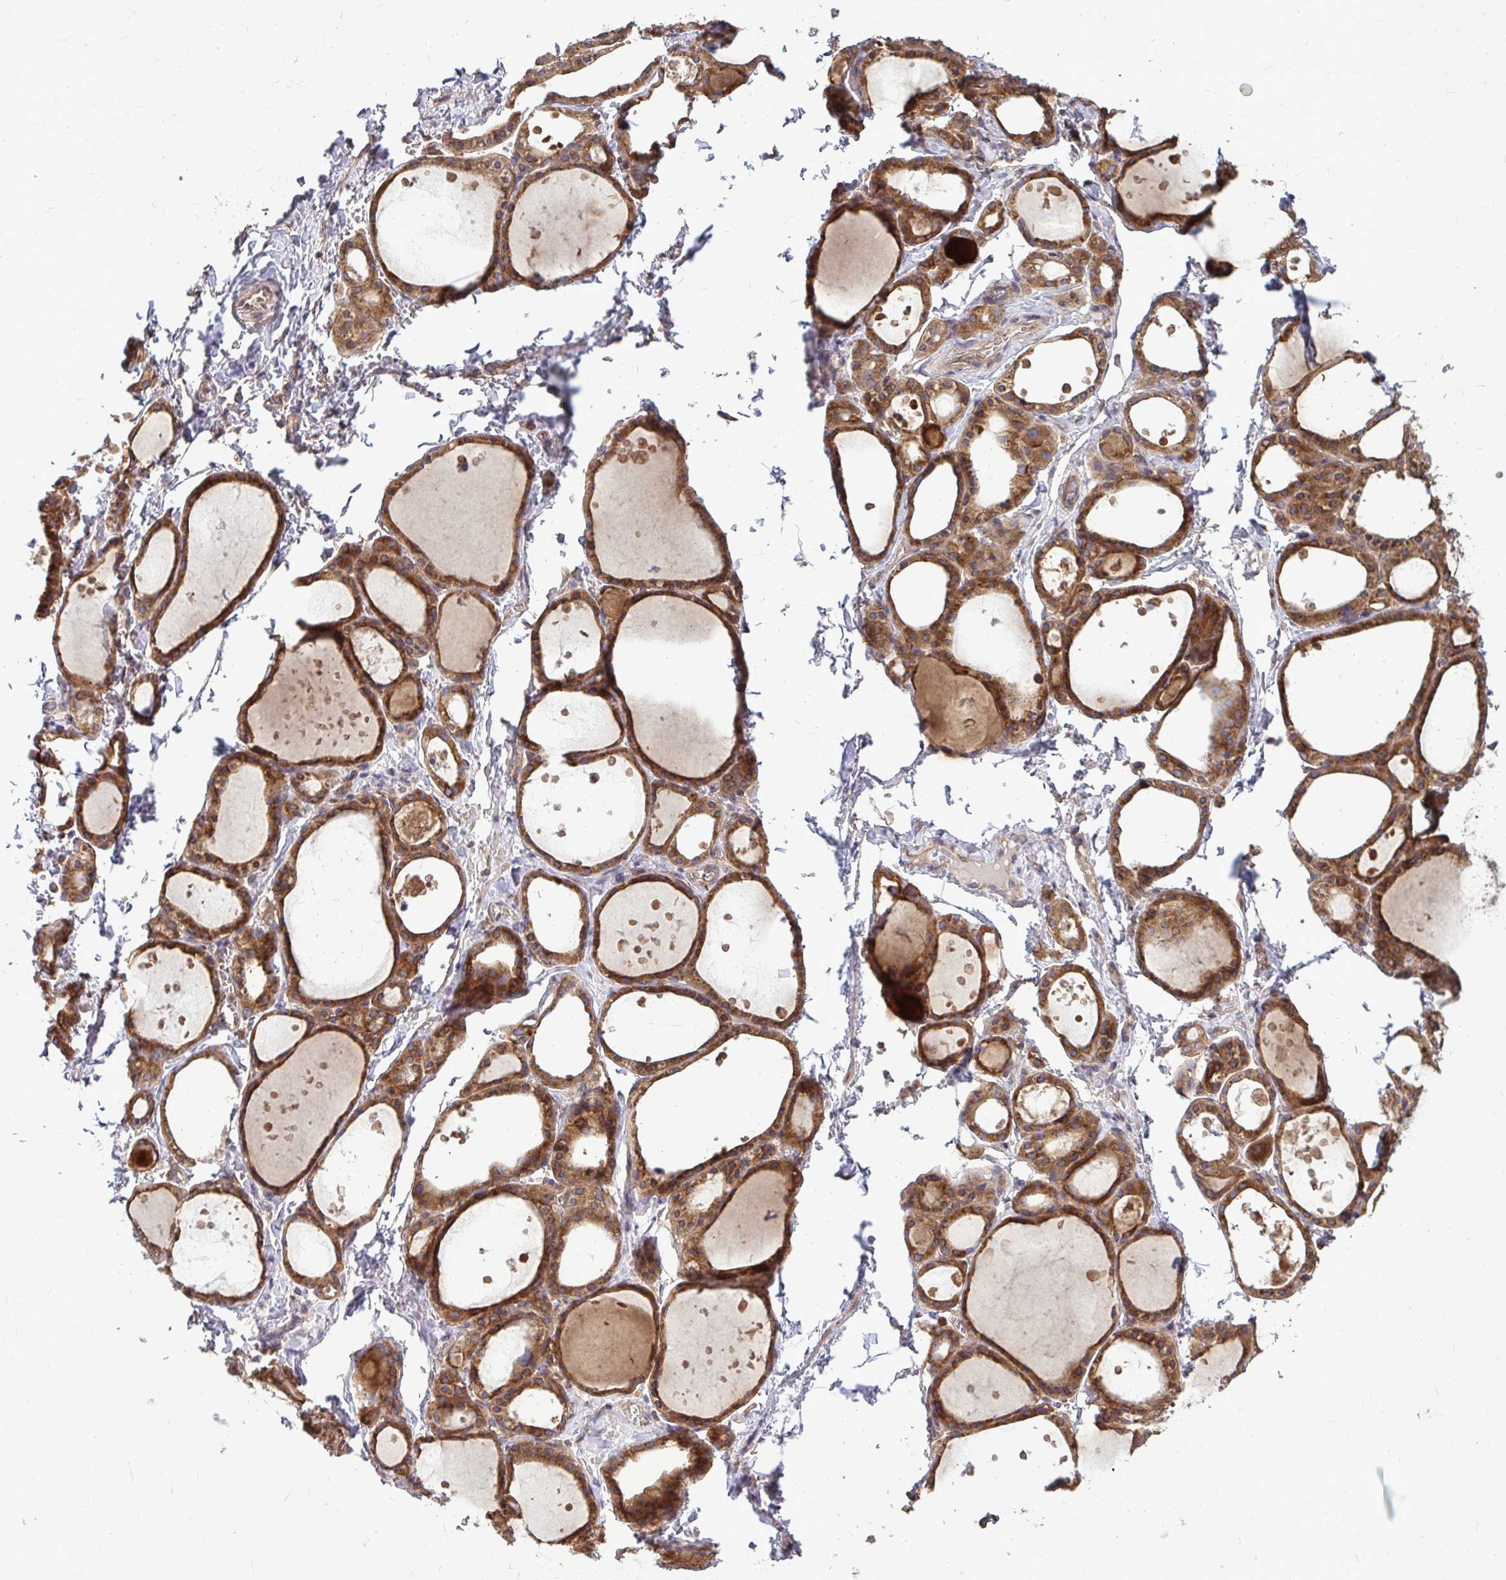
{"staining": {"intensity": "strong", "quantity": ">75%", "location": "cytoplasmic/membranous"}, "tissue": "thyroid gland", "cell_type": "Glandular cells", "image_type": "normal", "snomed": [{"axis": "morphology", "description": "Normal tissue, NOS"}, {"axis": "topography", "description": "Thyroid gland"}], "caption": "The immunohistochemical stain highlights strong cytoplasmic/membranous positivity in glandular cells of unremarkable thyroid gland. The staining is performed using DAB brown chromogen to label protein expression. The nuclei are counter-stained blue using hematoxylin.", "gene": "FMR1", "patient": {"sex": "male", "age": 68}}